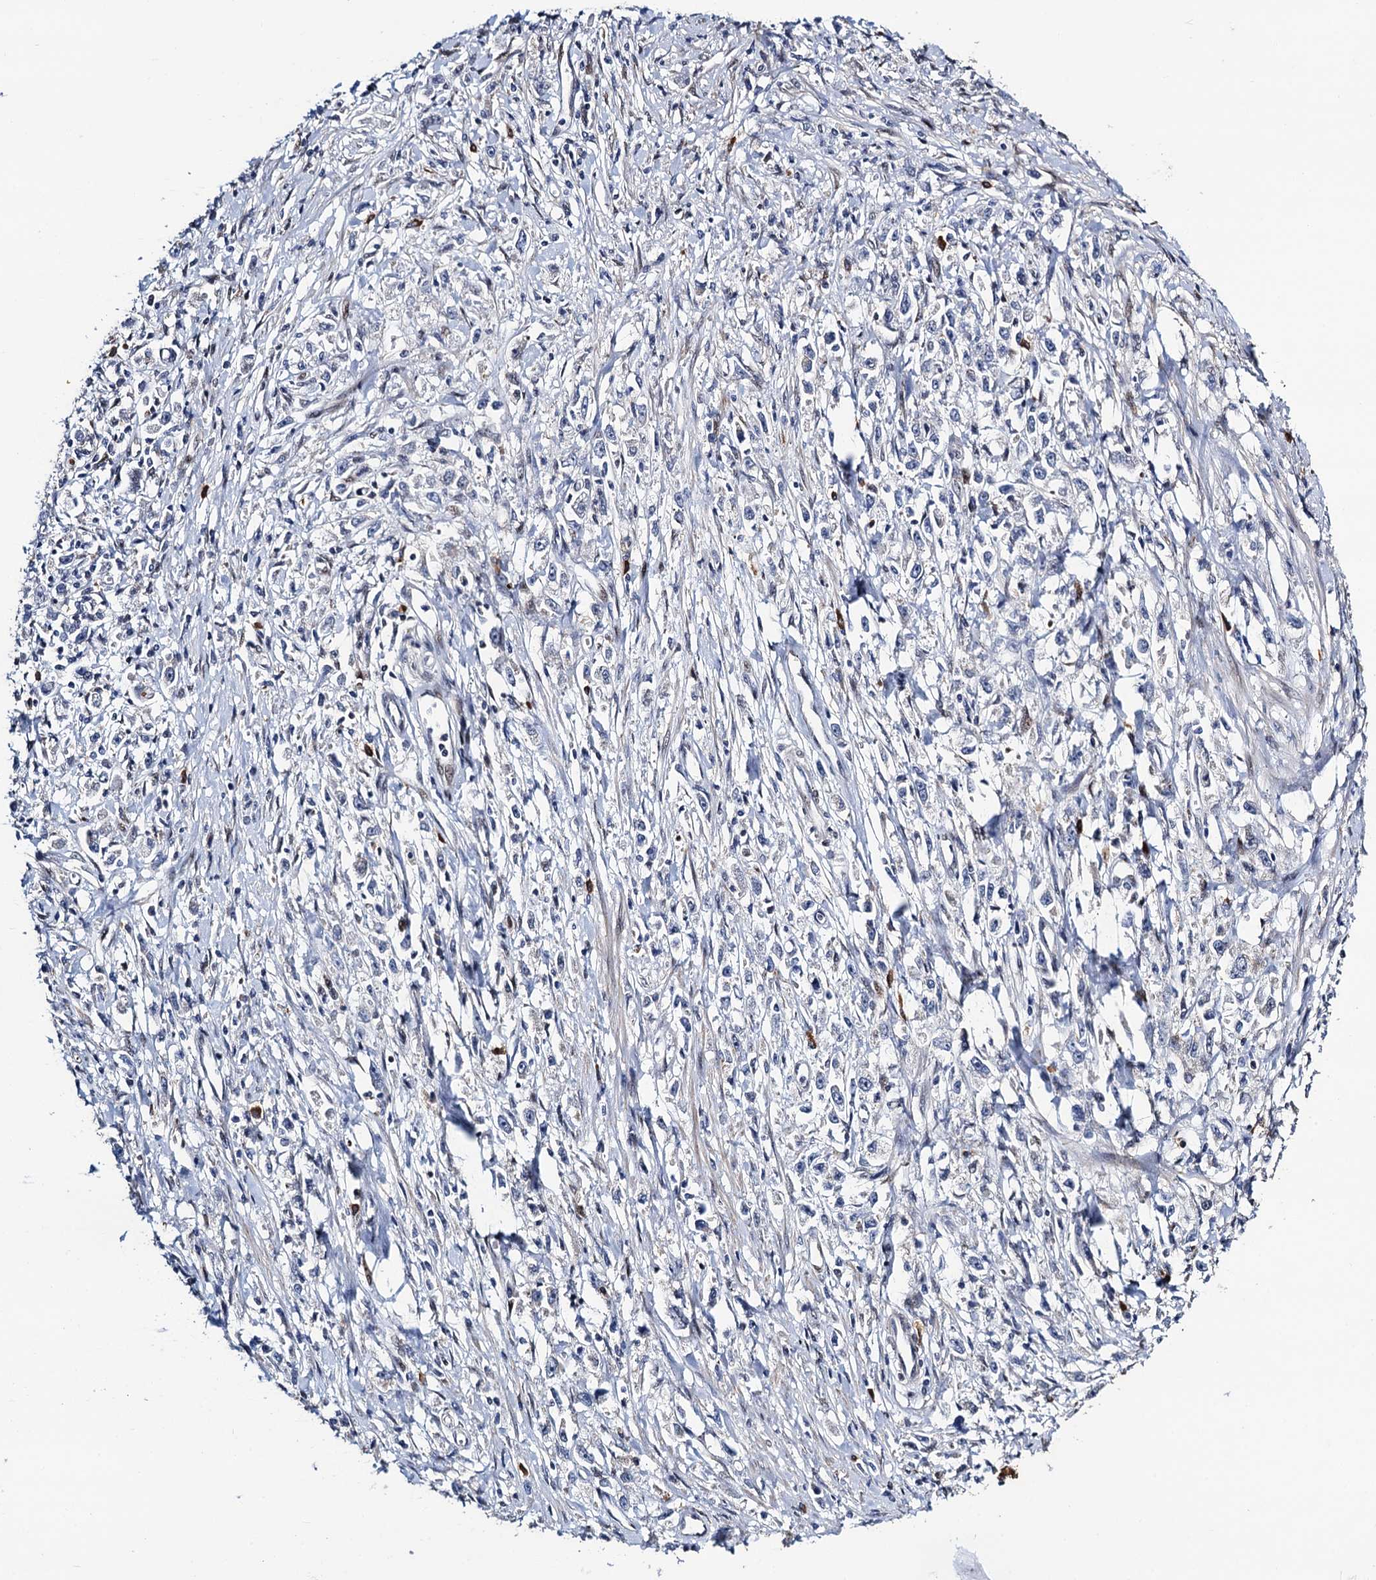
{"staining": {"intensity": "negative", "quantity": "none", "location": "none"}, "tissue": "stomach cancer", "cell_type": "Tumor cells", "image_type": "cancer", "snomed": [{"axis": "morphology", "description": "Adenocarcinoma, NOS"}, {"axis": "topography", "description": "Stomach"}], "caption": "DAB immunohistochemical staining of human stomach cancer (adenocarcinoma) displays no significant staining in tumor cells.", "gene": "FAM222A", "patient": {"sex": "female", "age": 59}}